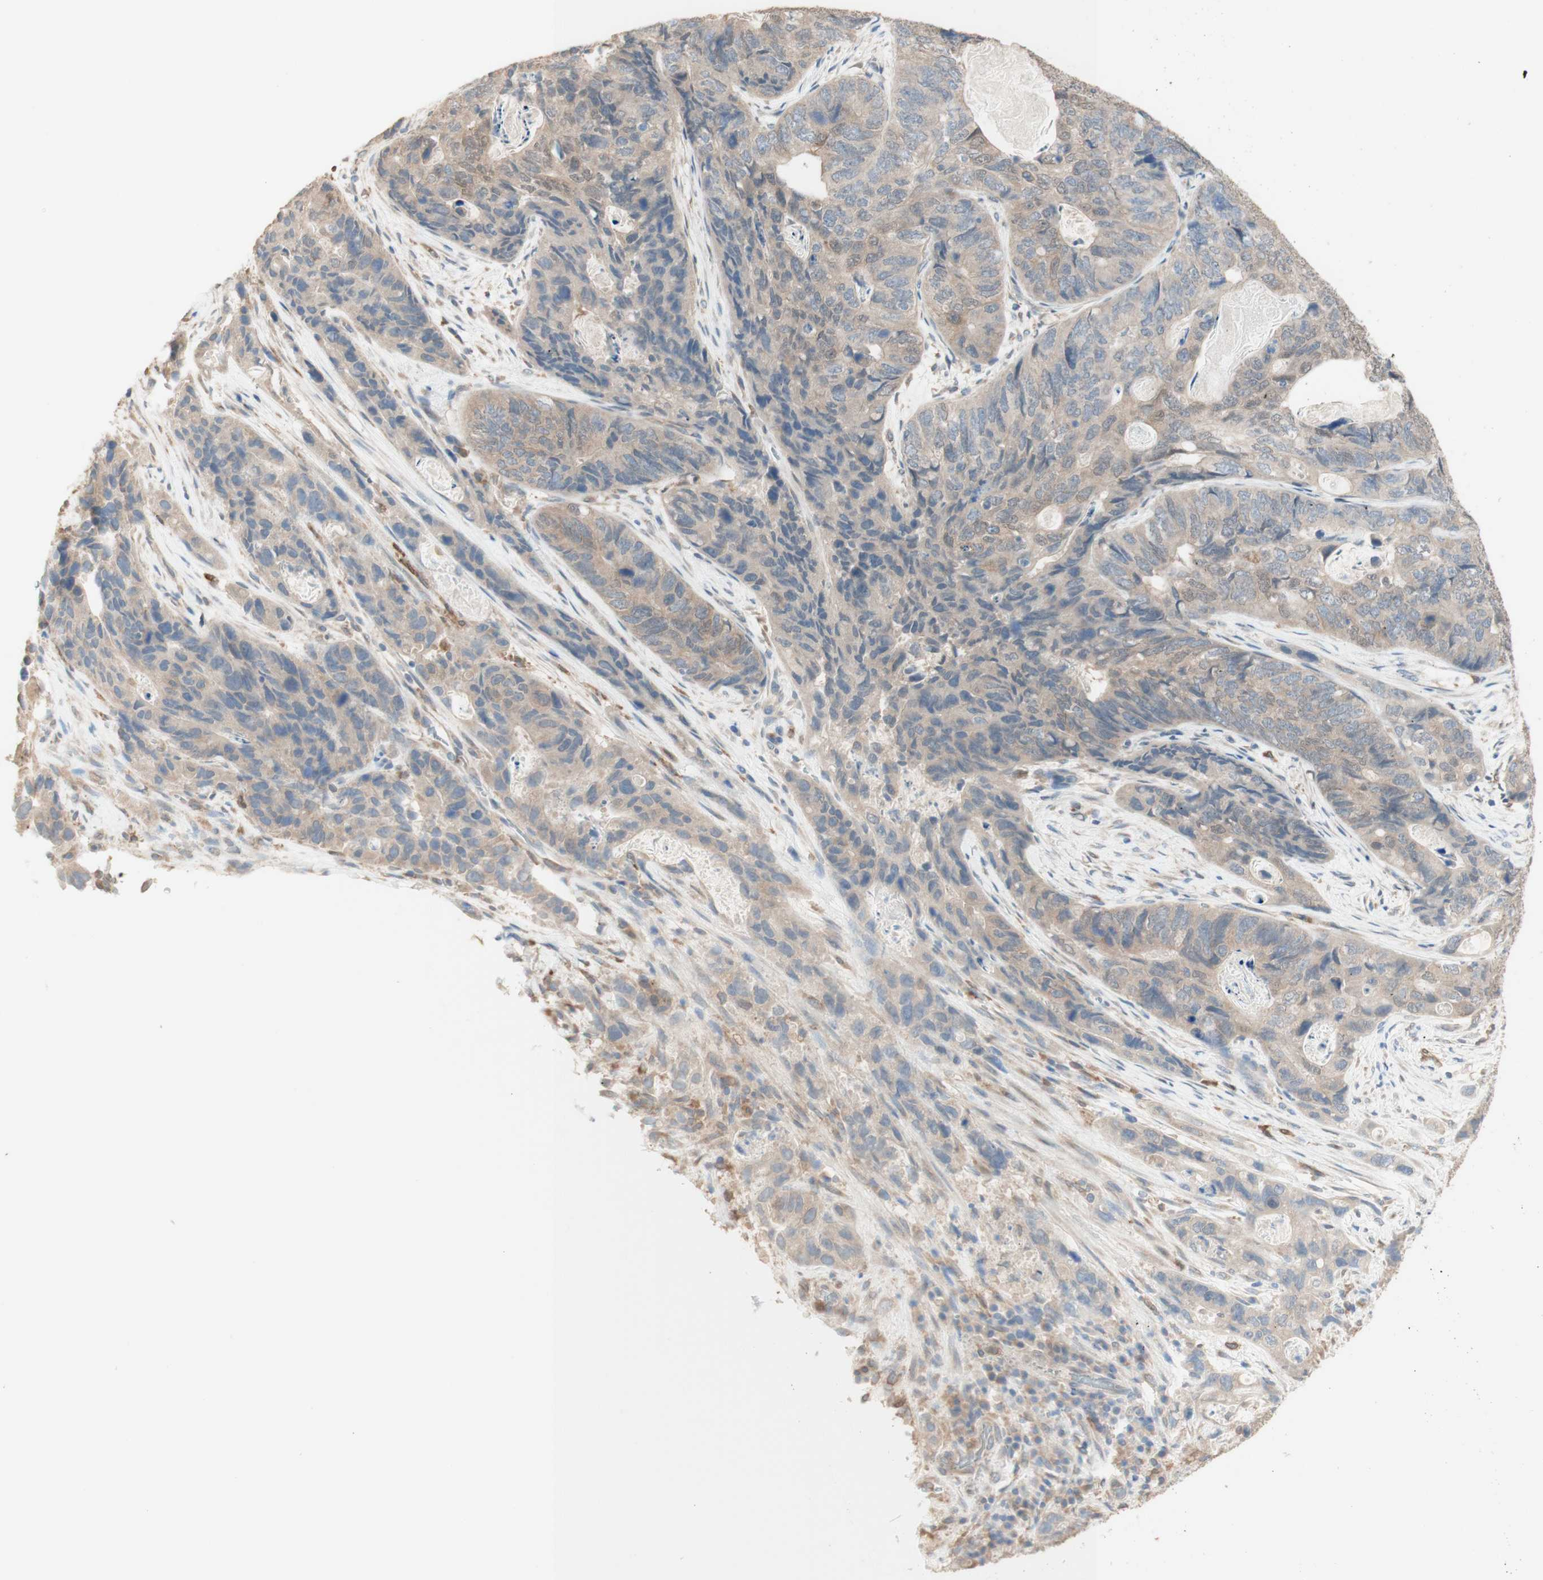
{"staining": {"intensity": "weak", "quantity": "25%-75%", "location": "cytoplasmic/membranous"}, "tissue": "stomach cancer", "cell_type": "Tumor cells", "image_type": "cancer", "snomed": [{"axis": "morphology", "description": "Adenocarcinoma, NOS"}, {"axis": "topography", "description": "Stomach"}], "caption": "Protein analysis of adenocarcinoma (stomach) tissue demonstrates weak cytoplasmic/membranous staining in about 25%-75% of tumor cells. (brown staining indicates protein expression, while blue staining denotes nuclei).", "gene": "COMT", "patient": {"sex": "female", "age": 89}}